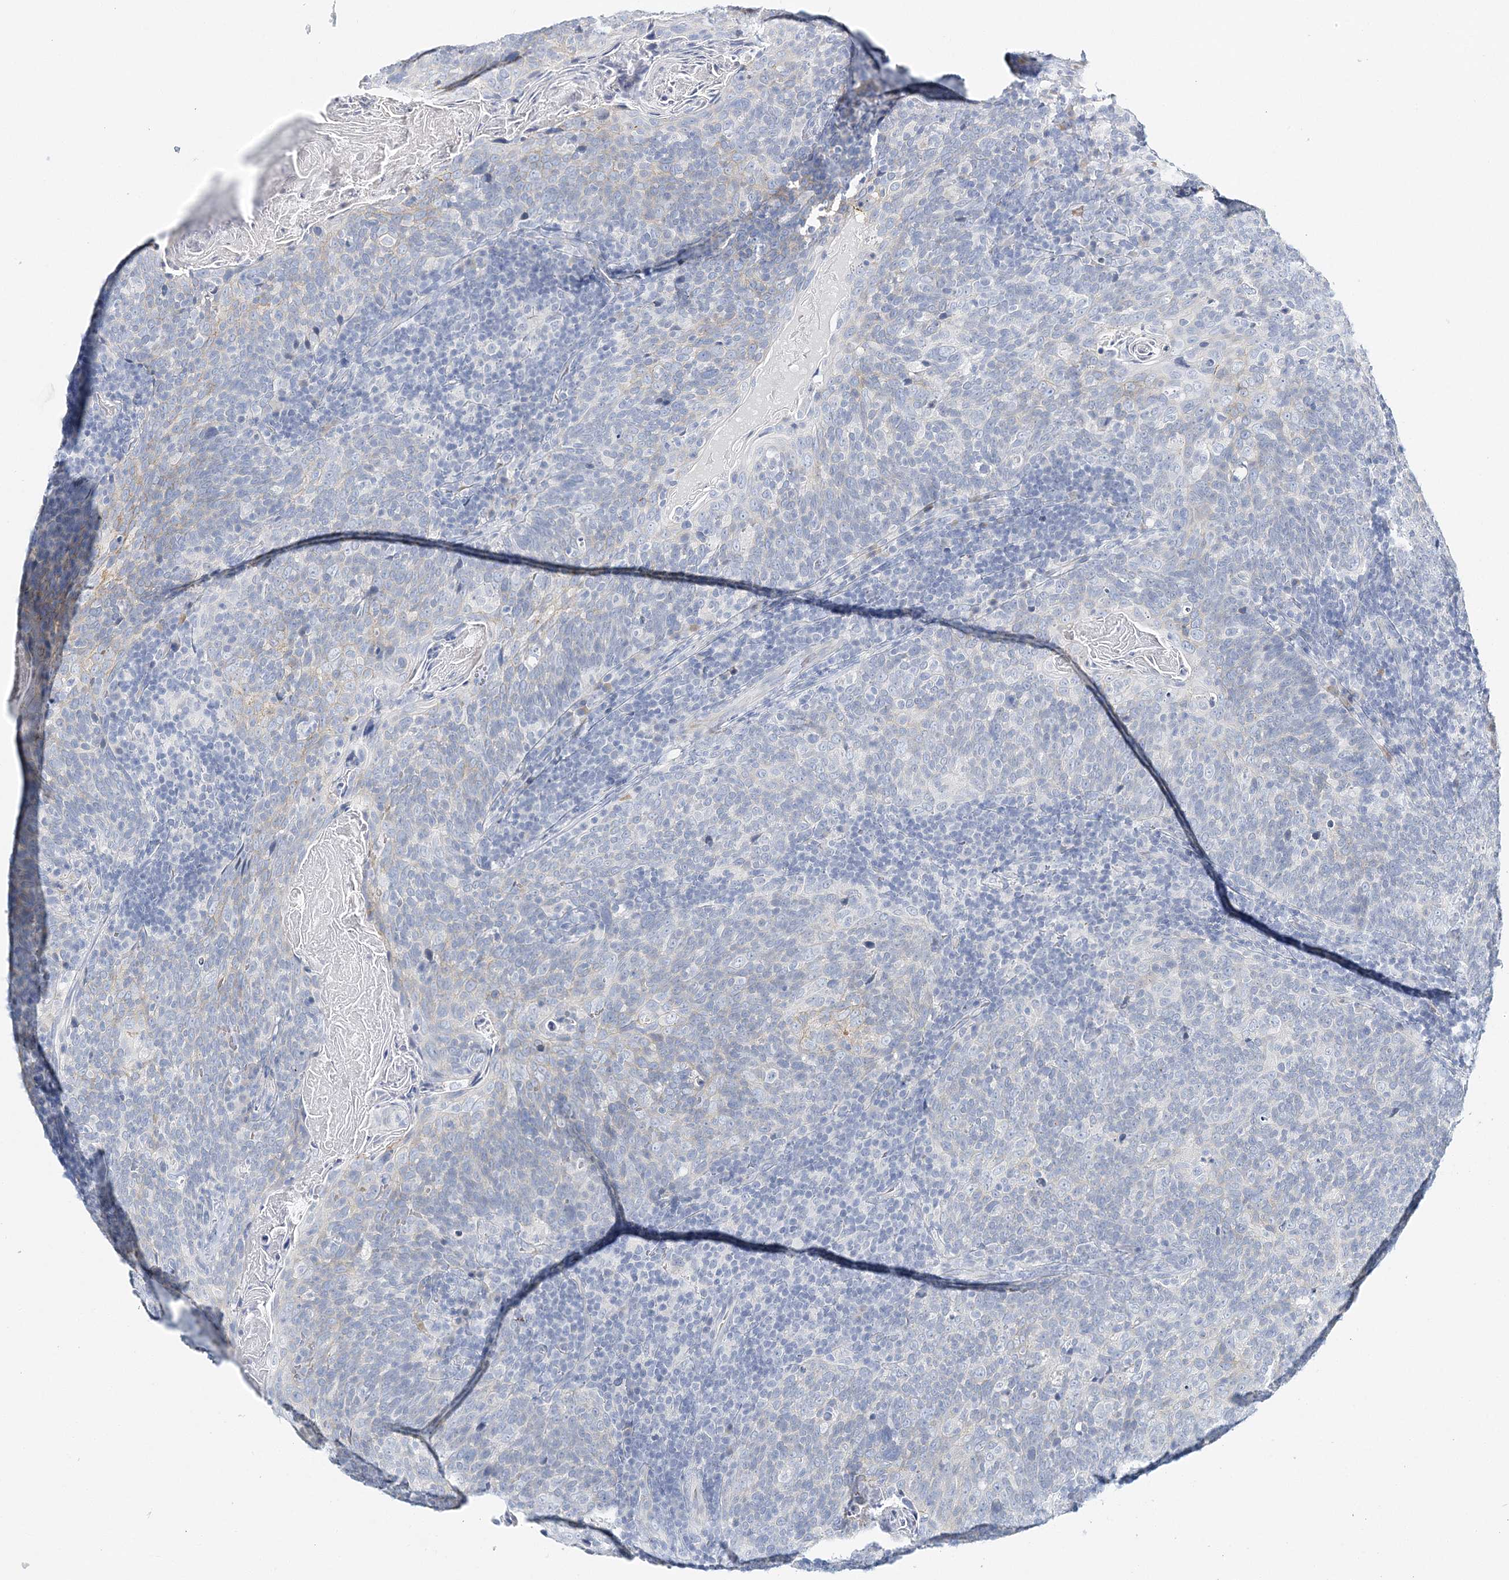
{"staining": {"intensity": "negative", "quantity": "none", "location": "none"}, "tissue": "head and neck cancer", "cell_type": "Tumor cells", "image_type": "cancer", "snomed": [{"axis": "morphology", "description": "Squamous cell carcinoma, NOS"}, {"axis": "morphology", "description": "Squamous cell carcinoma, metastatic, NOS"}, {"axis": "topography", "description": "Lymph node"}, {"axis": "topography", "description": "Head-Neck"}], "caption": "Immunohistochemistry photomicrograph of head and neck cancer (squamous cell carcinoma) stained for a protein (brown), which displays no expression in tumor cells.", "gene": "VILL", "patient": {"sex": "male", "age": 62}}